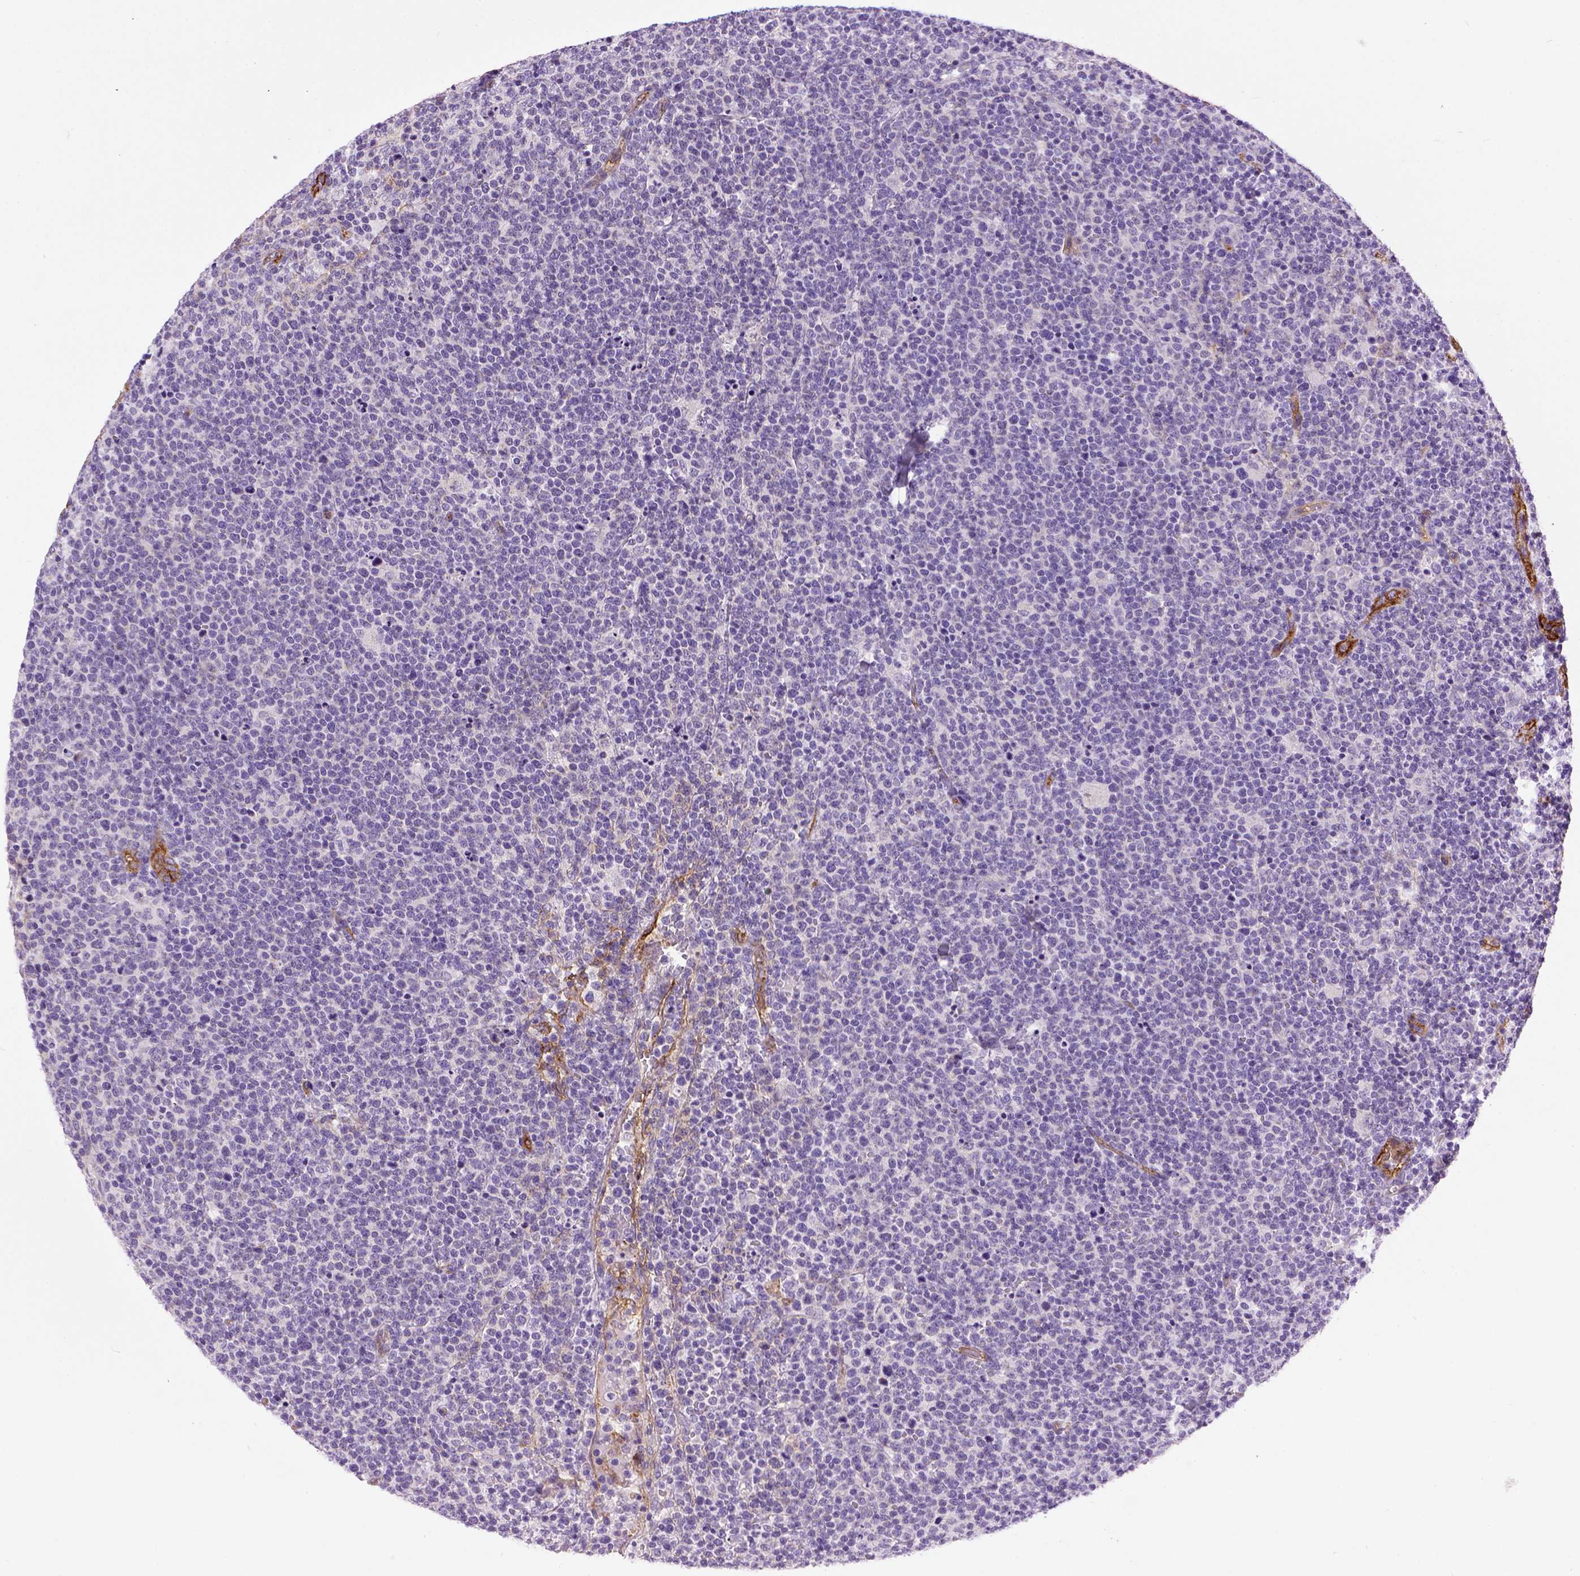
{"staining": {"intensity": "negative", "quantity": "none", "location": "none"}, "tissue": "lymphoma", "cell_type": "Tumor cells", "image_type": "cancer", "snomed": [{"axis": "morphology", "description": "Malignant lymphoma, non-Hodgkin's type, High grade"}, {"axis": "topography", "description": "Lymph node"}], "caption": "Tumor cells show no significant protein positivity in lymphoma. (Brightfield microscopy of DAB (3,3'-diaminobenzidine) immunohistochemistry (IHC) at high magnification).", "gene": "ENG", "patient": {"sex": "male", "age": 61}}